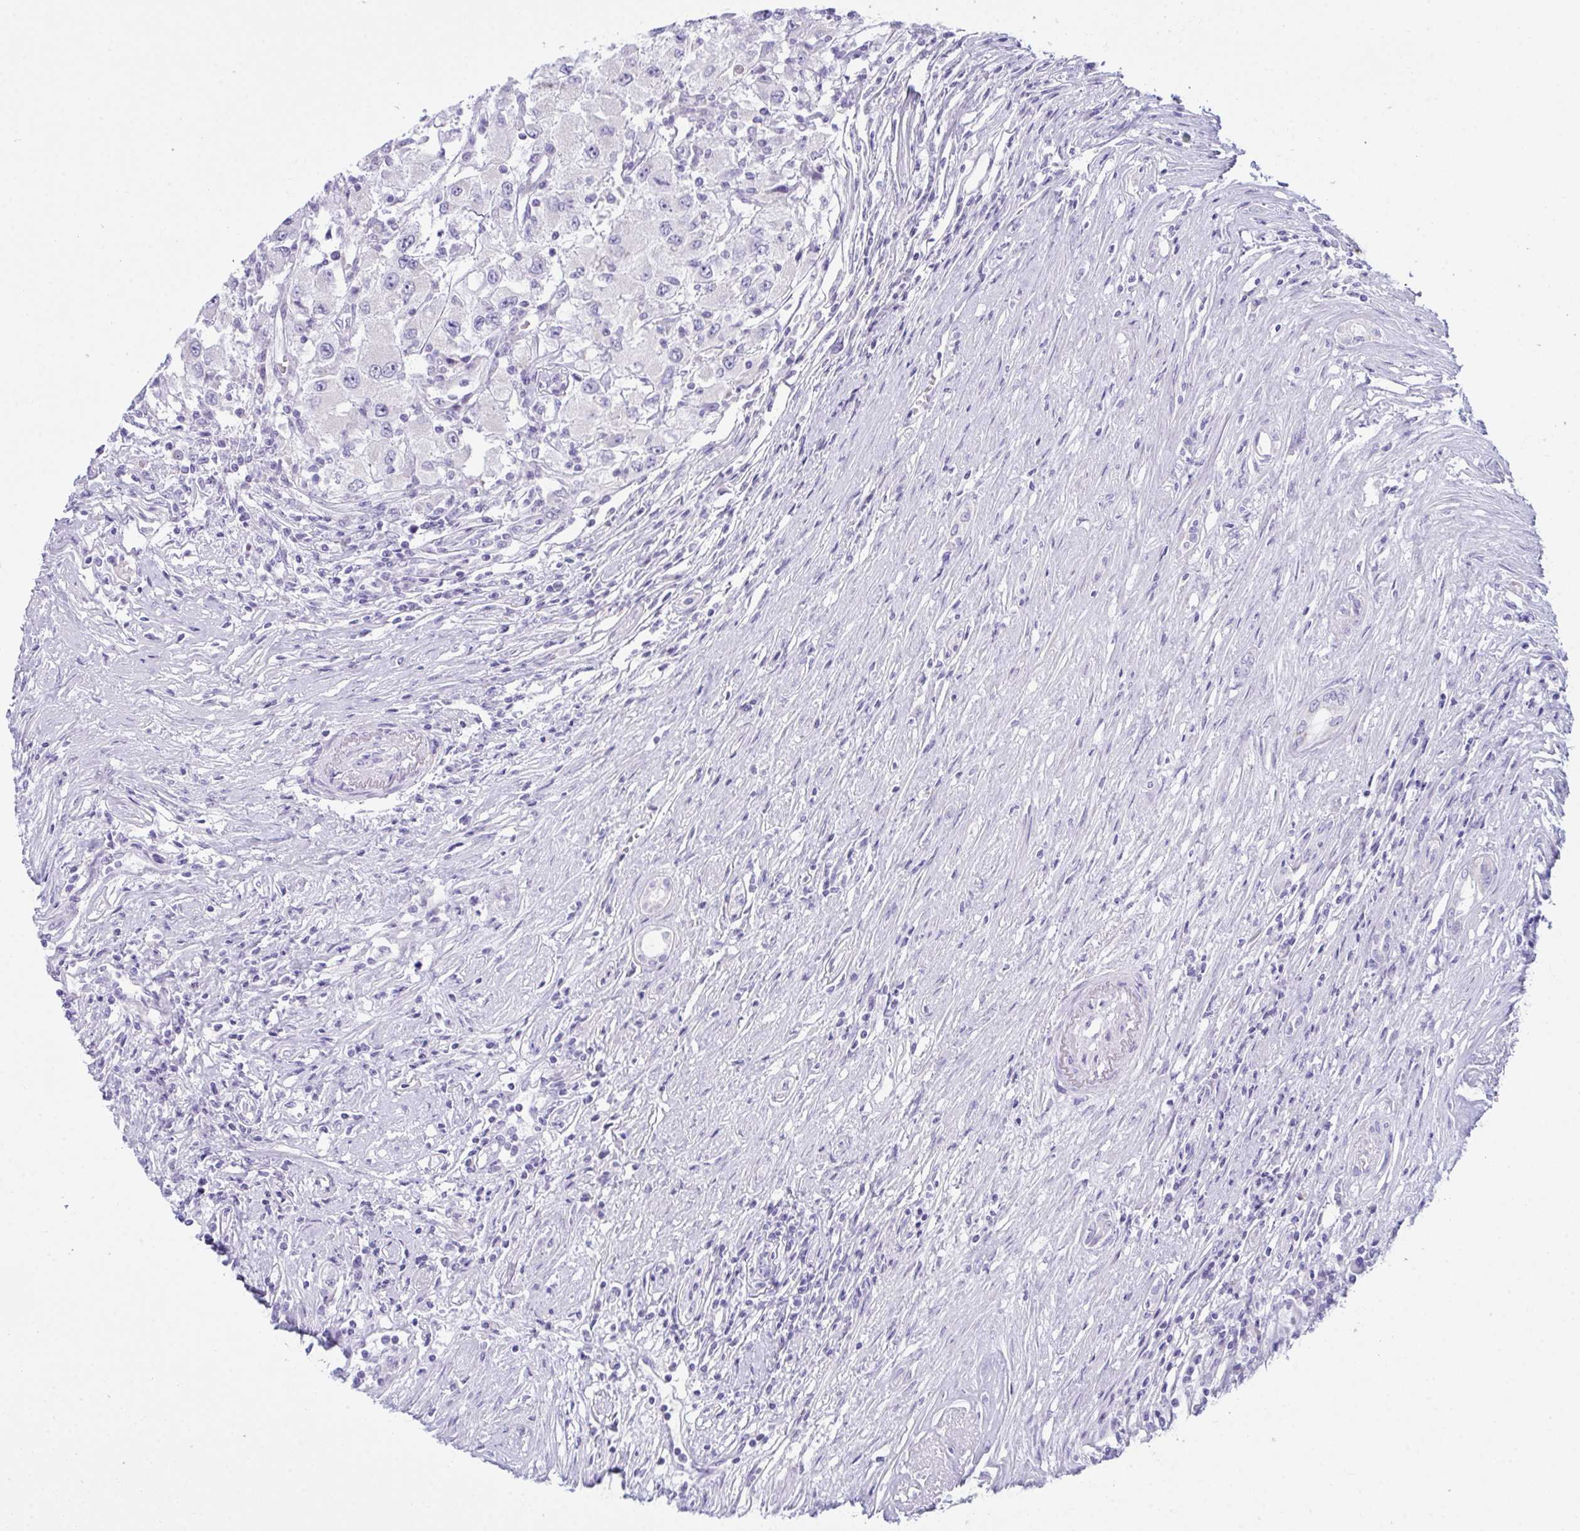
{"staining": {"intensity": "negative", "quantity": "none", "location": "none"}, "tissue": "renal cancer", "cell_type": "Tumor cells", "image_type": "cancer", "snomed": [{"axis": "morphology", "description": "Adenocarcinoma, NOS"}, {"axis": "topography", "description": "Kidney"}], "caption": "Tumor cells show no significant protein expression in adenocarcinoma (renal). (Stains: DAB immunohistochemistry with hematoxylin counter stain, Microscopy: brightfield microscopy at high magnification).", "gene": "BBS1", "patient": {"sex": "female", "age": 67}}